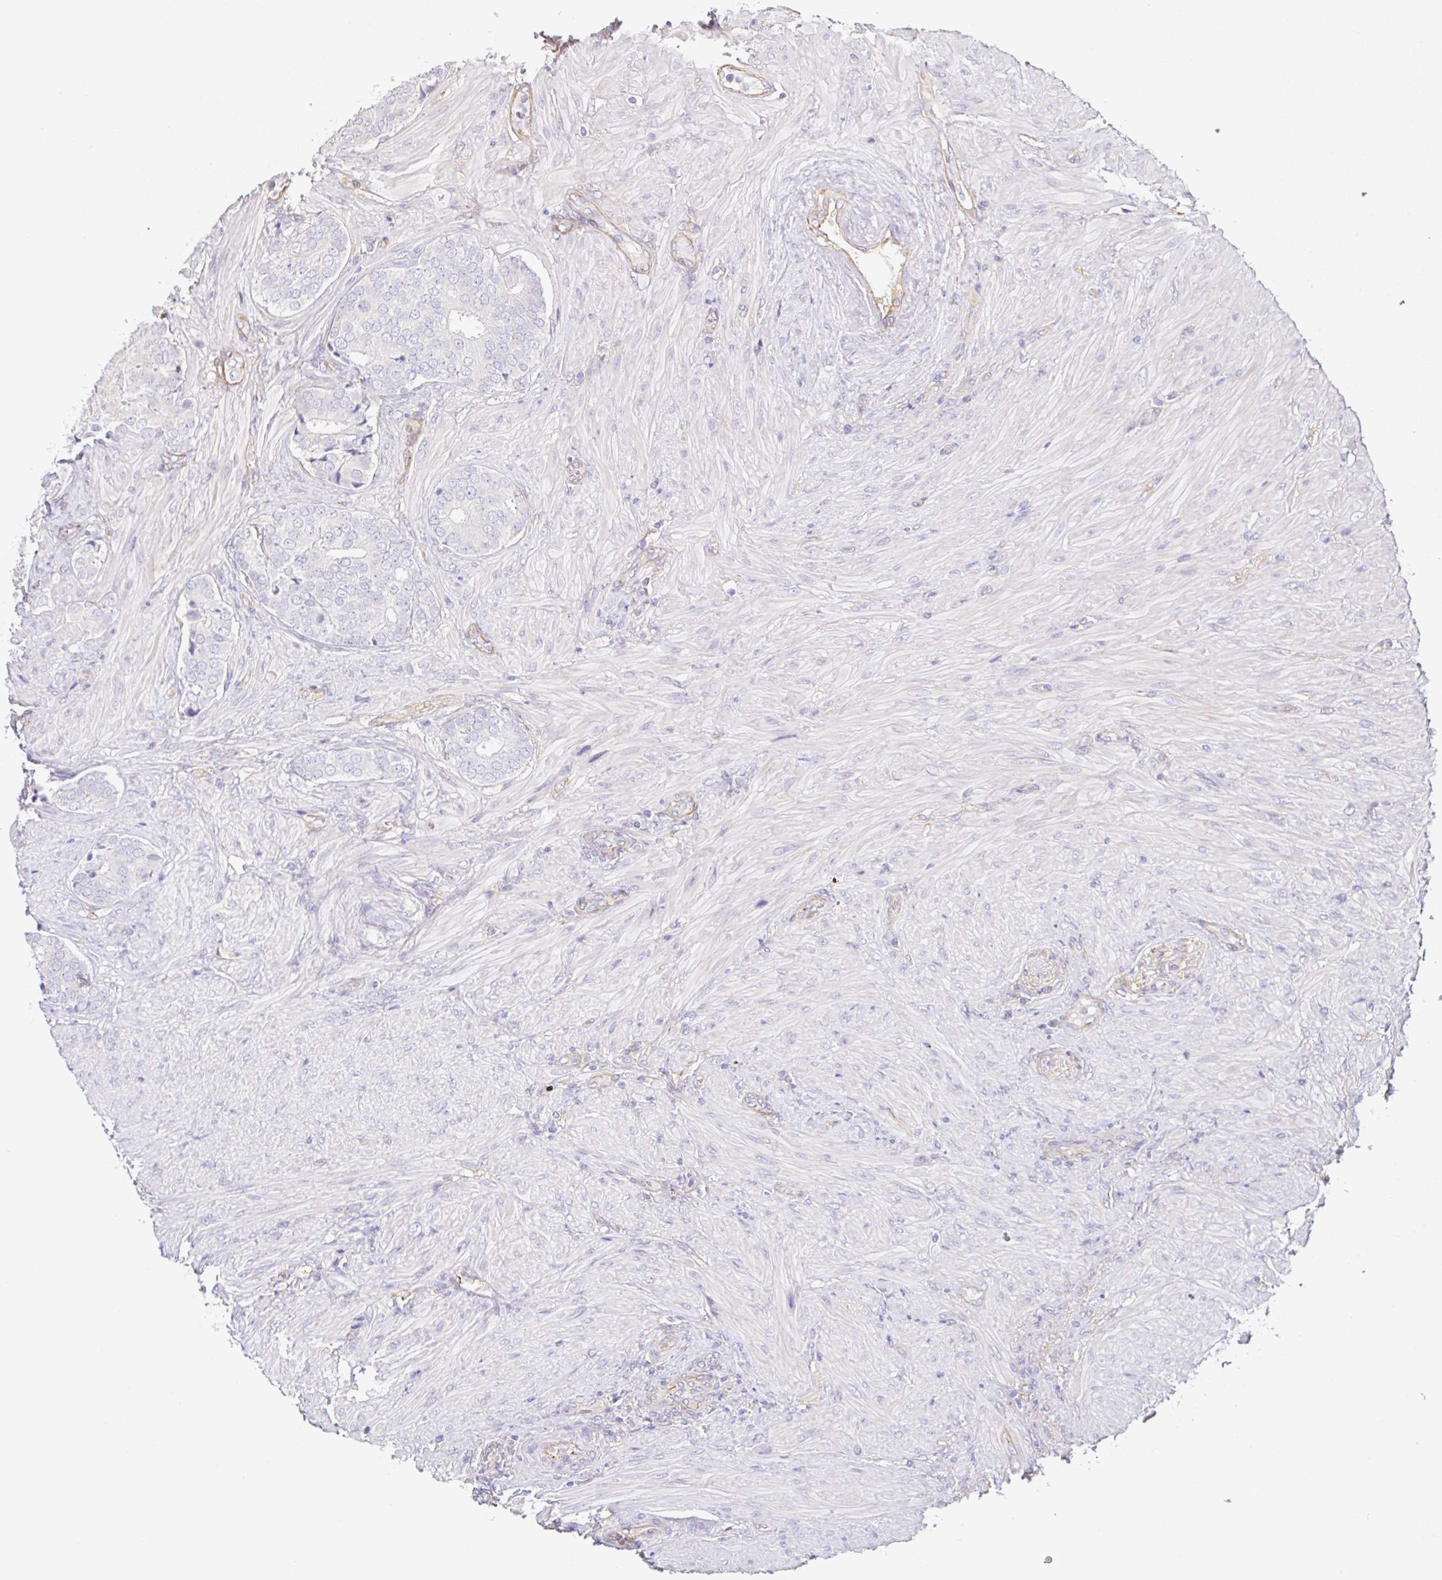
{"staining": {"intensity": "negative", "quantity": "none", "location": "none"}, "tissue": "prostate cancer", "cell_type": "Tumor cells", "image_type": "cancer", "snomed": [{"axis": "morphology", "description": "Adenocarcinoma, High grade"}, {"axis": "topography", "description": "Prostate"}], "caption": "Immunohistochemistry (IHC) micrograph of neoplastic tissue: human prostate cancer (adenocarcinoma (high-grade)) stained with DAB reveals no significant protein positivity in tumor cells.", "gene": "PLCD4", "patient": {"sex": "male", "age": 62}}